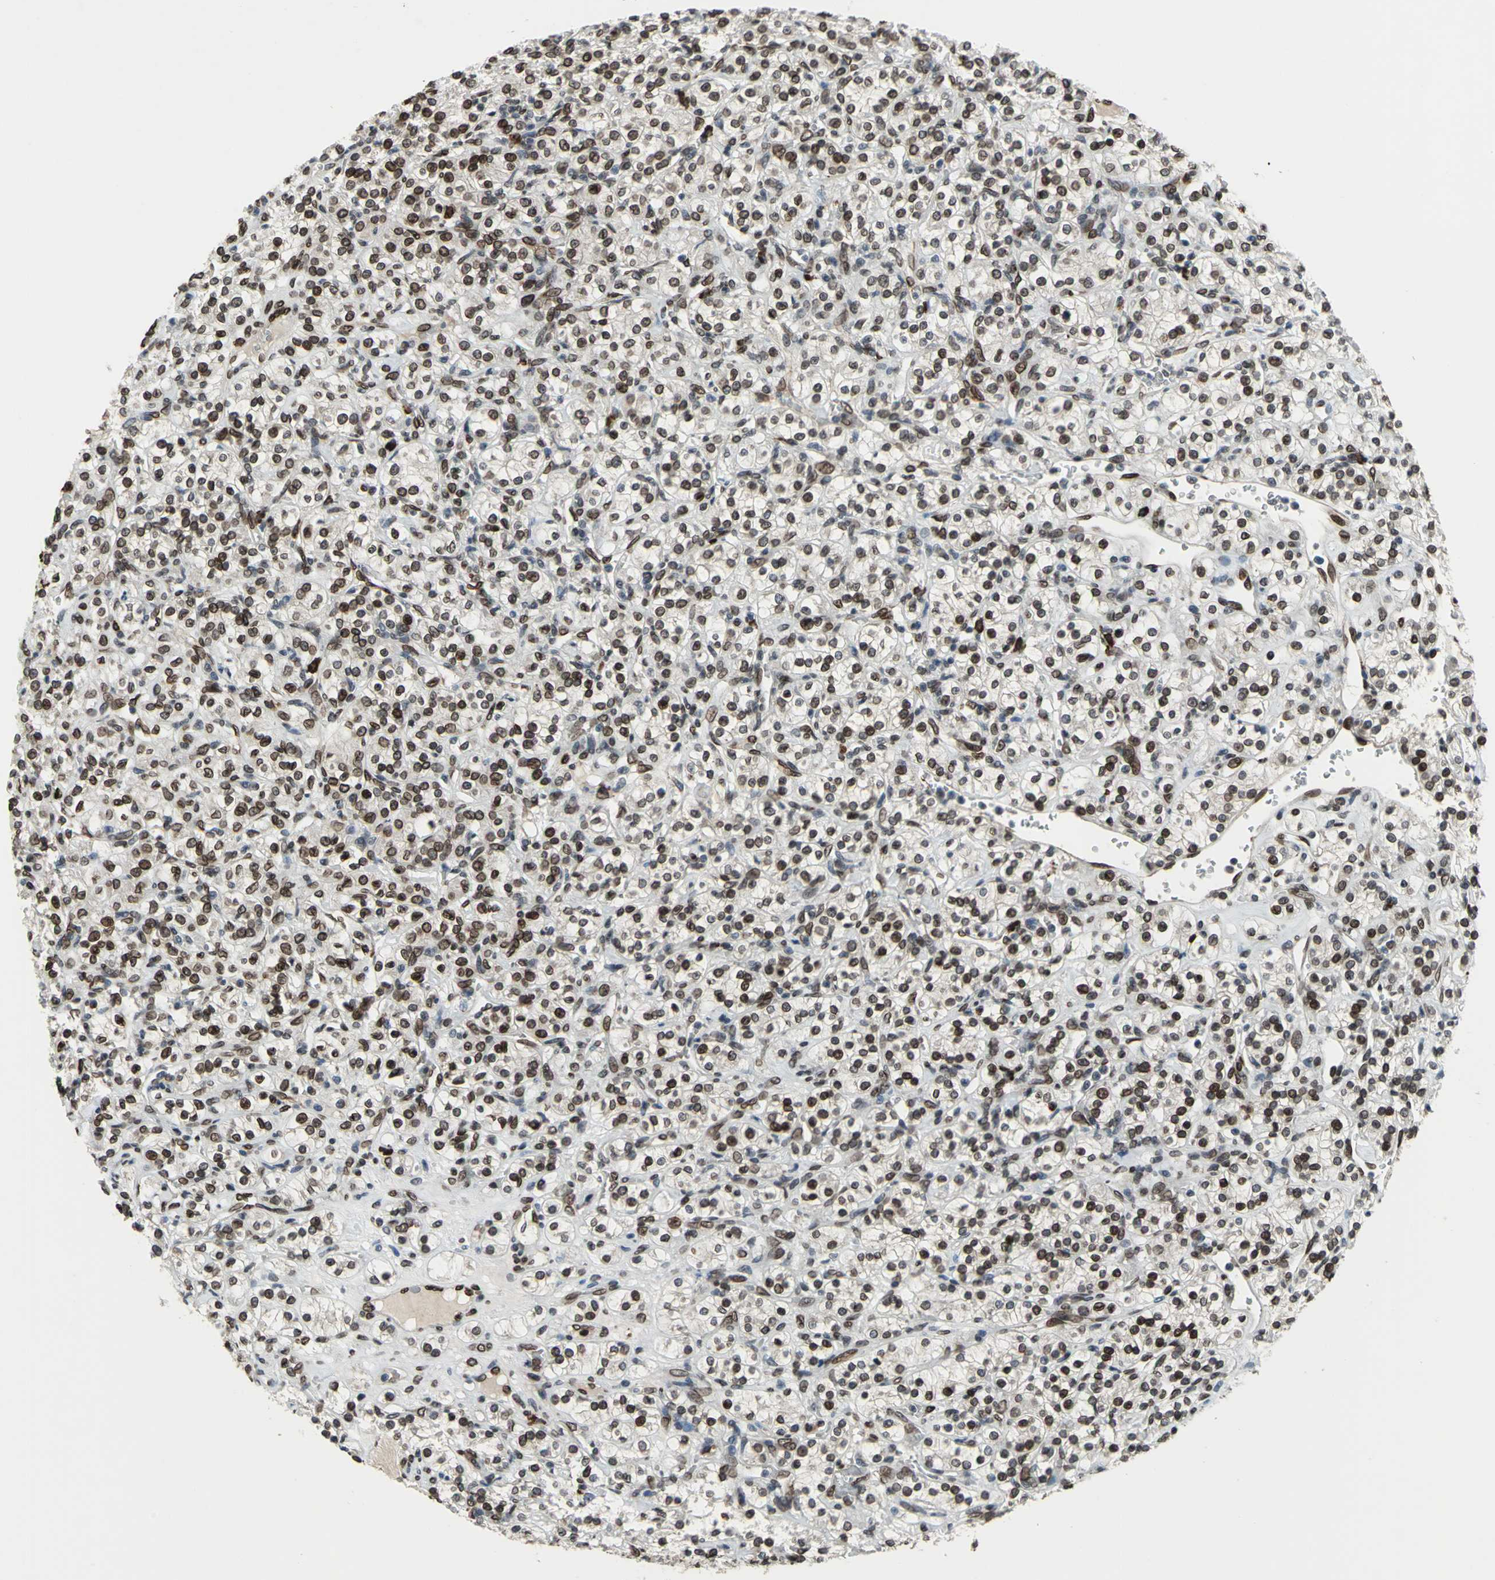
{"staining": {"intensity": "strong", "quantity": ">75%", "location": "nuclear"}, "tissue": "renal cancer", "cell_type": "Tumor cells", "image_type": "cancer", "snomed": [{"axis": "morphology", "description": "Adenocarcinoma, NOS"}, {"axis": "topography", "description": "Kidney"}], "caption": "The photomicrograph displays staining of adenocarcinoma (renal), revealing strong nuclear protein staining (brown color) within tumor cells.", "gene": "ISY1", "patient": {"sex": "male", "age": 77}}